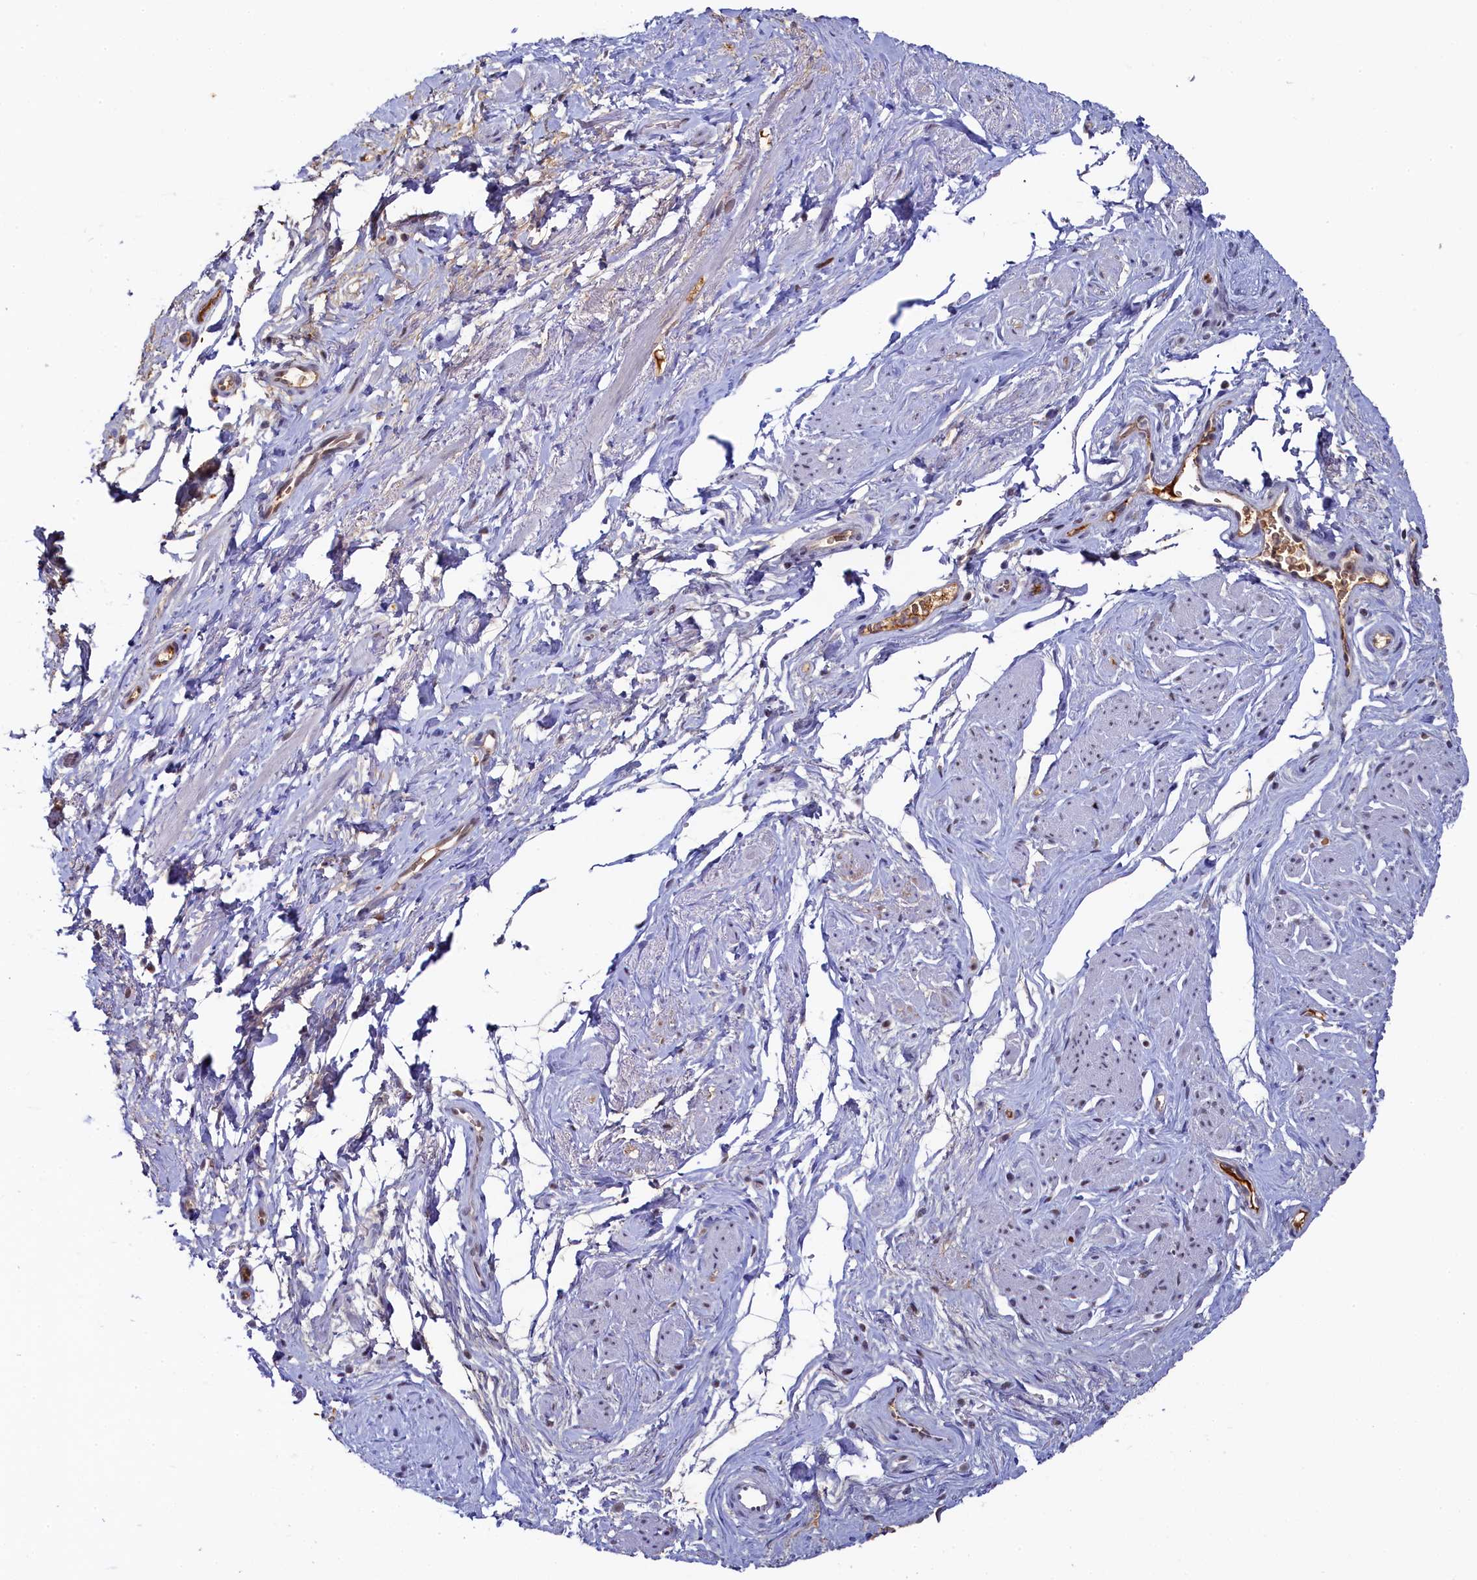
{"staining": {"intensity": "negative", "quantity": "none", "location": "none"}, "tissue": "smooth muscle", "cell_type": "Smooth muscle cells", "image_type": "normal", "snomed": [{"axis": "morphology", "description": "Normal tissue, NOS"}, {"axis": "topography", "description": "Smooth muscle"}, {"axis": "topography", "description": "Peripheral nerve tissue"}], "caption": "Photomicrograph shows no significant protein expression in smooth muscle cells of benign smooth muscle.", "gene": "INTS14", "patient": {"sex": "male", "age": 69}}